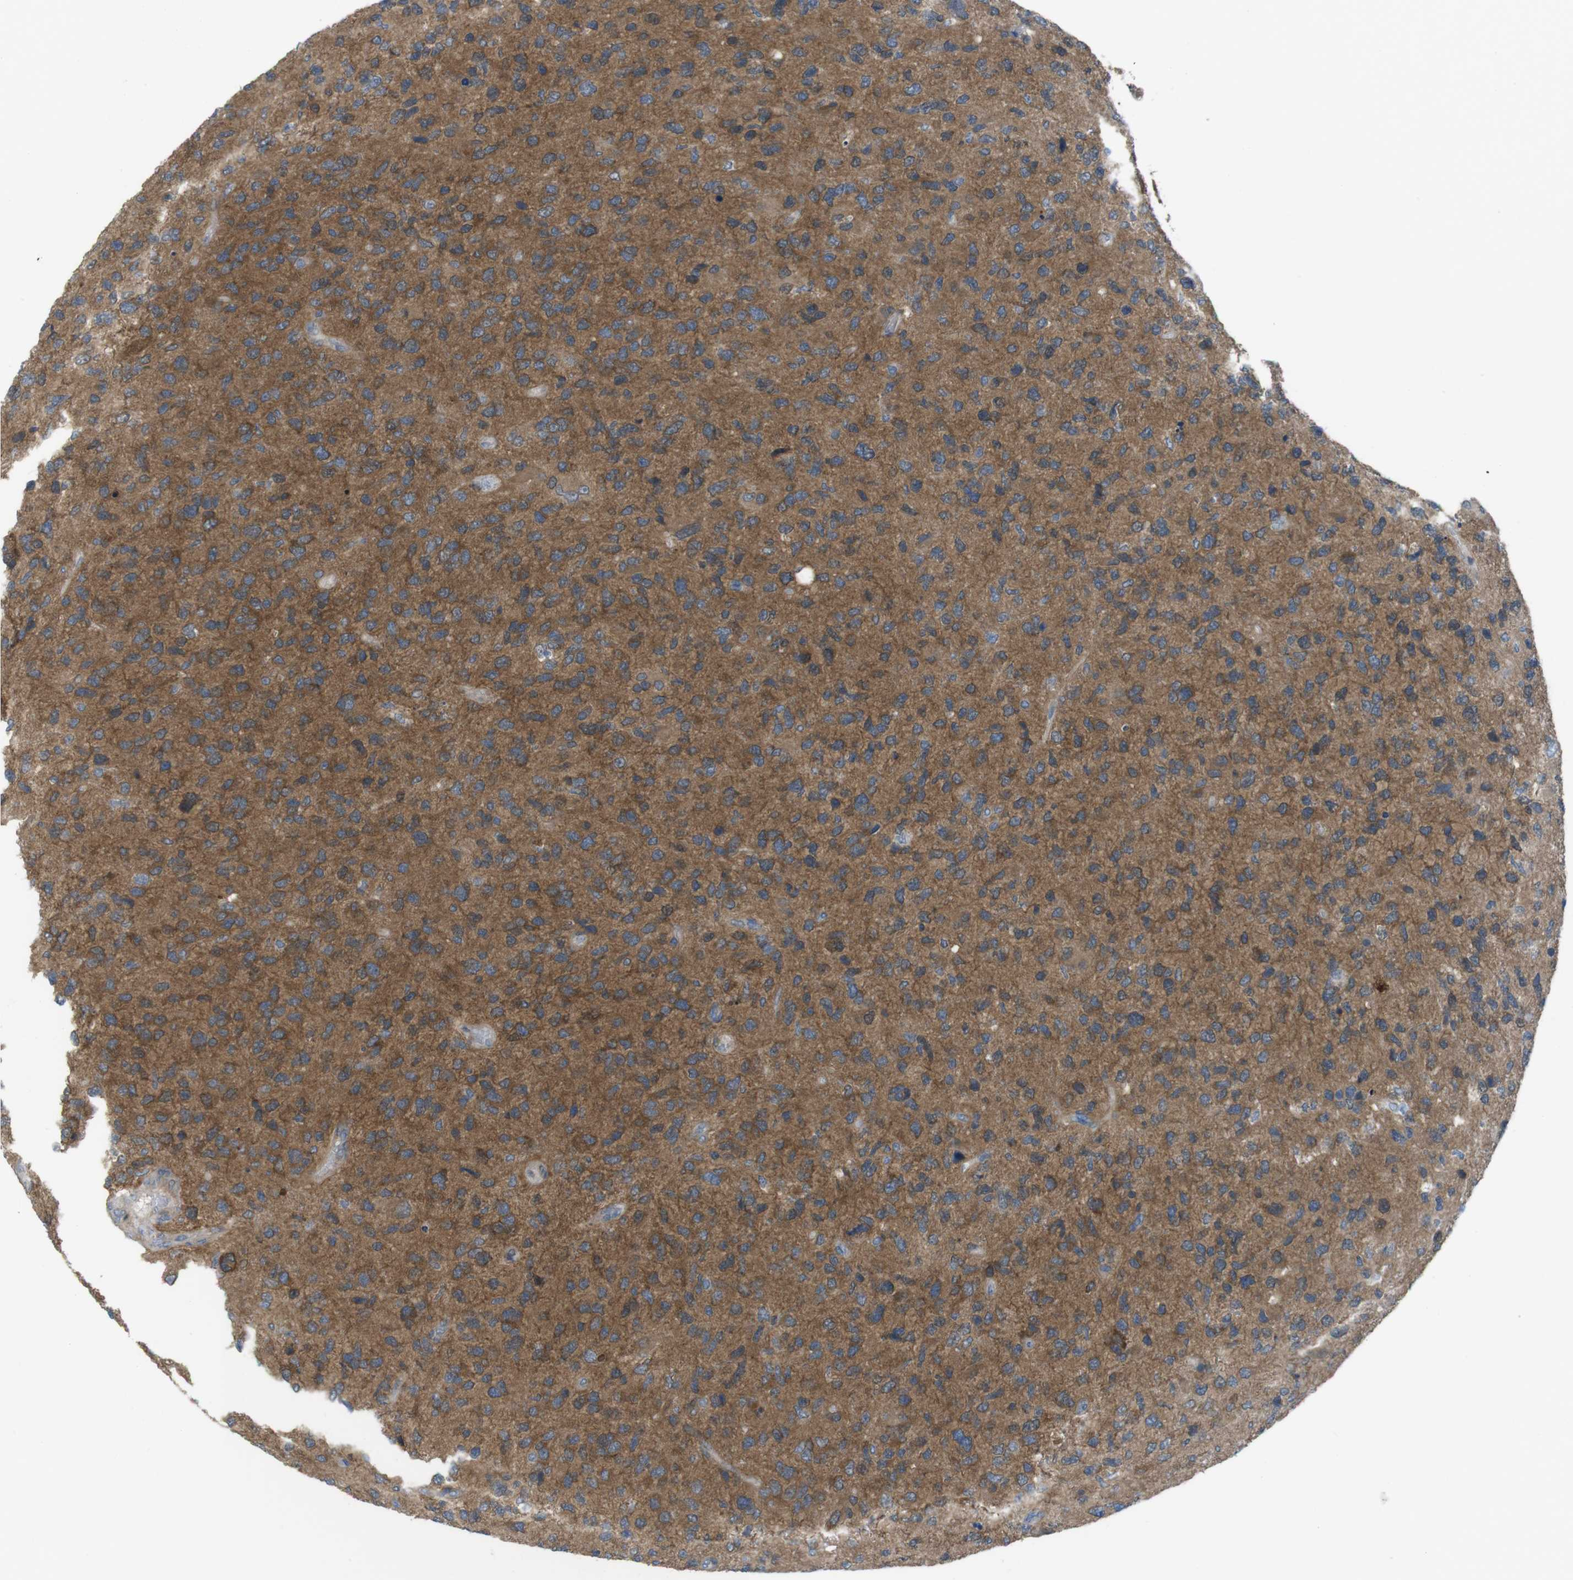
{"staining": {"intensity": "strong", "quantity": ">75%", "location": "cytoplasmic/membranous"}, "tissue": "glioma", "cell_type": "Tumor cells", "image_type": "cancer", "snomed": [{"axis": "morphology", "description": "Glioma, malignant, High grade"}, {"axis": "topography", "description": "Brain"}], "caption": "Immunohistochemical staining of human glioma exhibits strong cytoplasmic/membranous protein expression in about >75% of tumor cells.", "gene": "MTHFD1", "patient": {"sex": "female", "age": 58}}